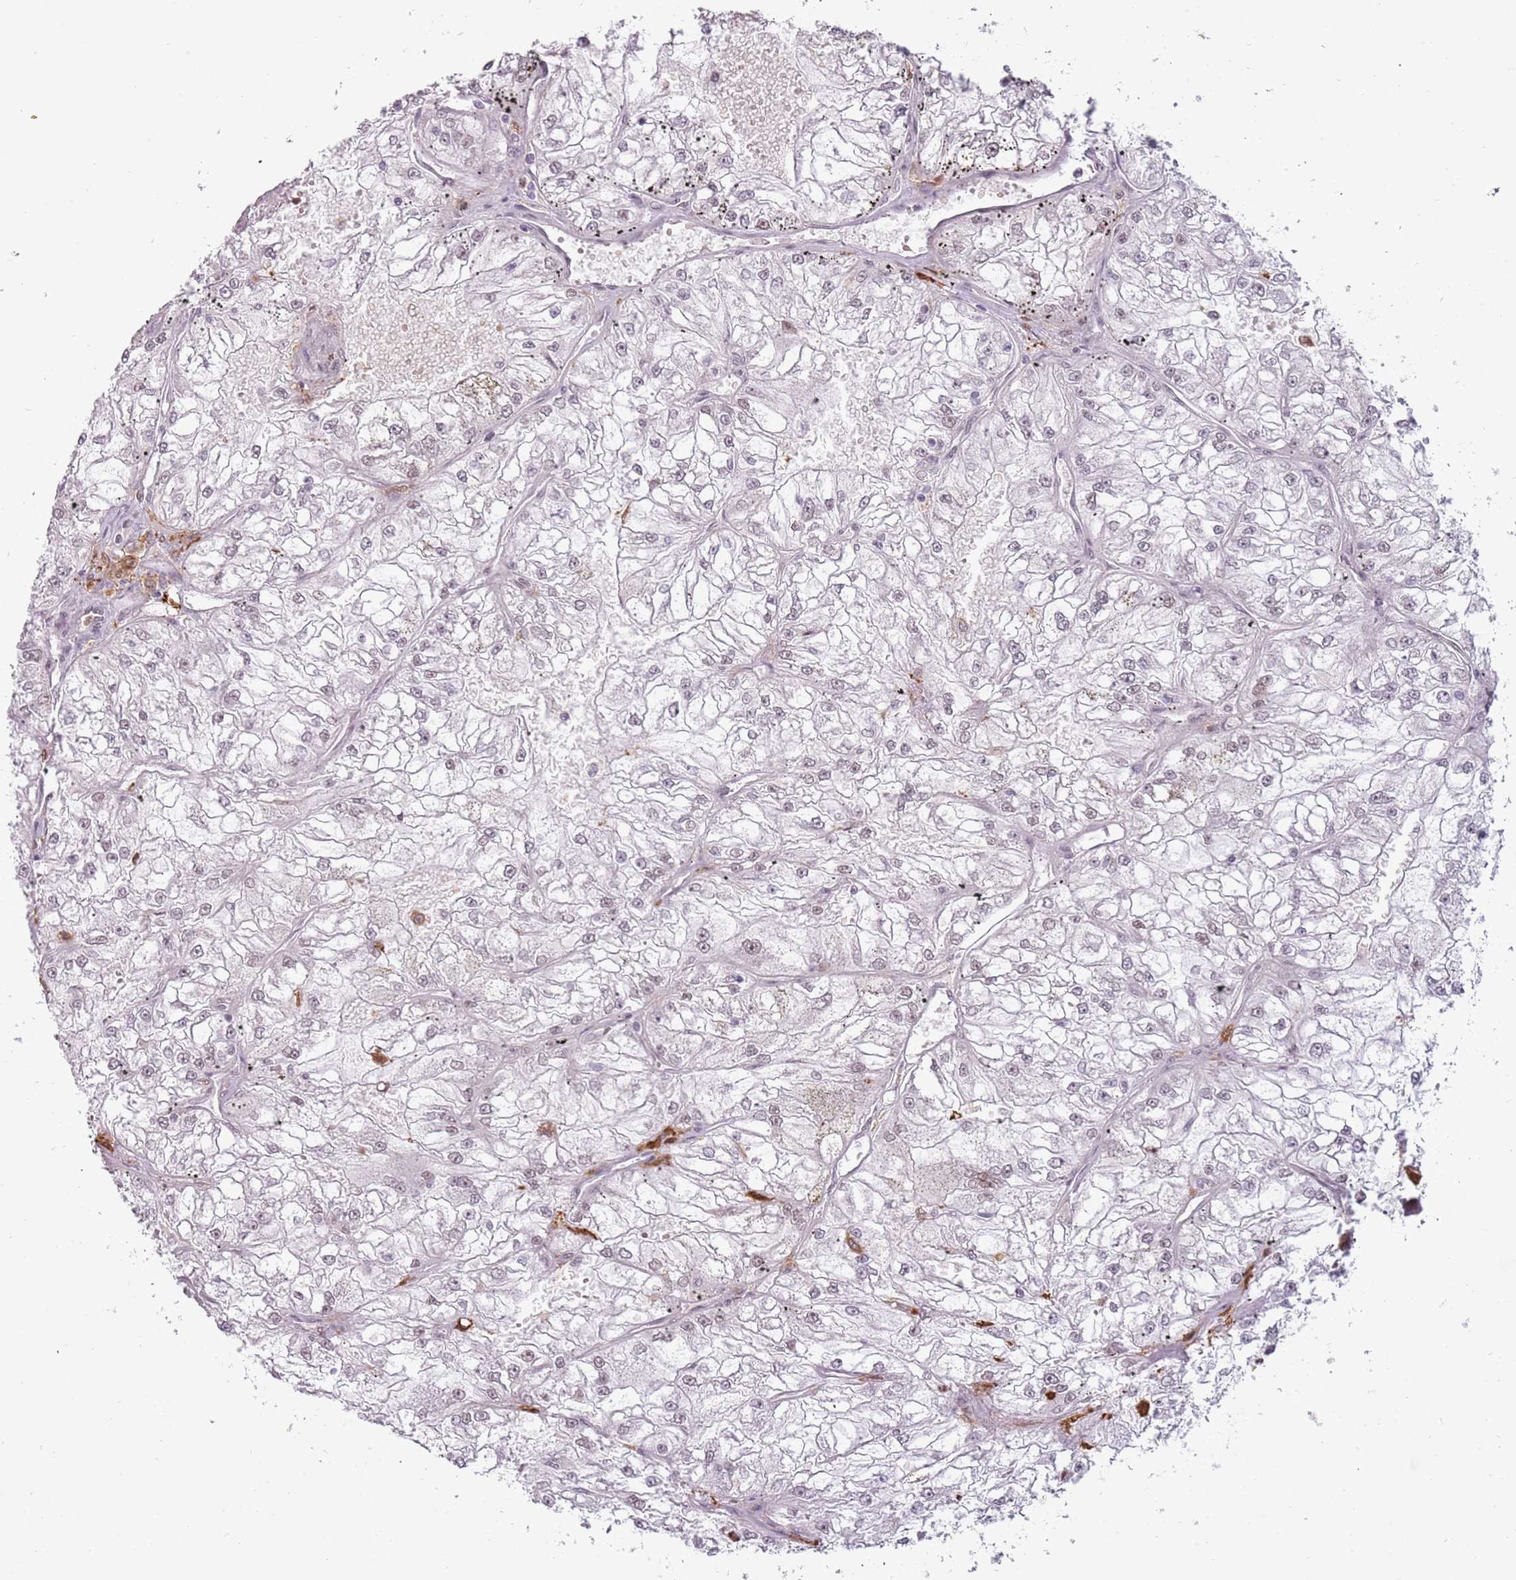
{"staining": {"intensity": "negative", "quantity": "none", "location": "none"}, "tissue": "renal cancer", "cell_type": "Tumor cells", "image_type": "cancer", "snomed": [{"axis": "morphology", "description": "Adenocarcinoma, NOS"}, {"axis": "topography", "description": "Kidney"}], "caption": "IHC image of neoplastic tissue: renal cancer stained with DAB (3,3'-diaminobenzidine) reveals no significant protein staining in tumor cells.", "gene": "REXO4", "patient": {"sex": "female", "age": 72}}